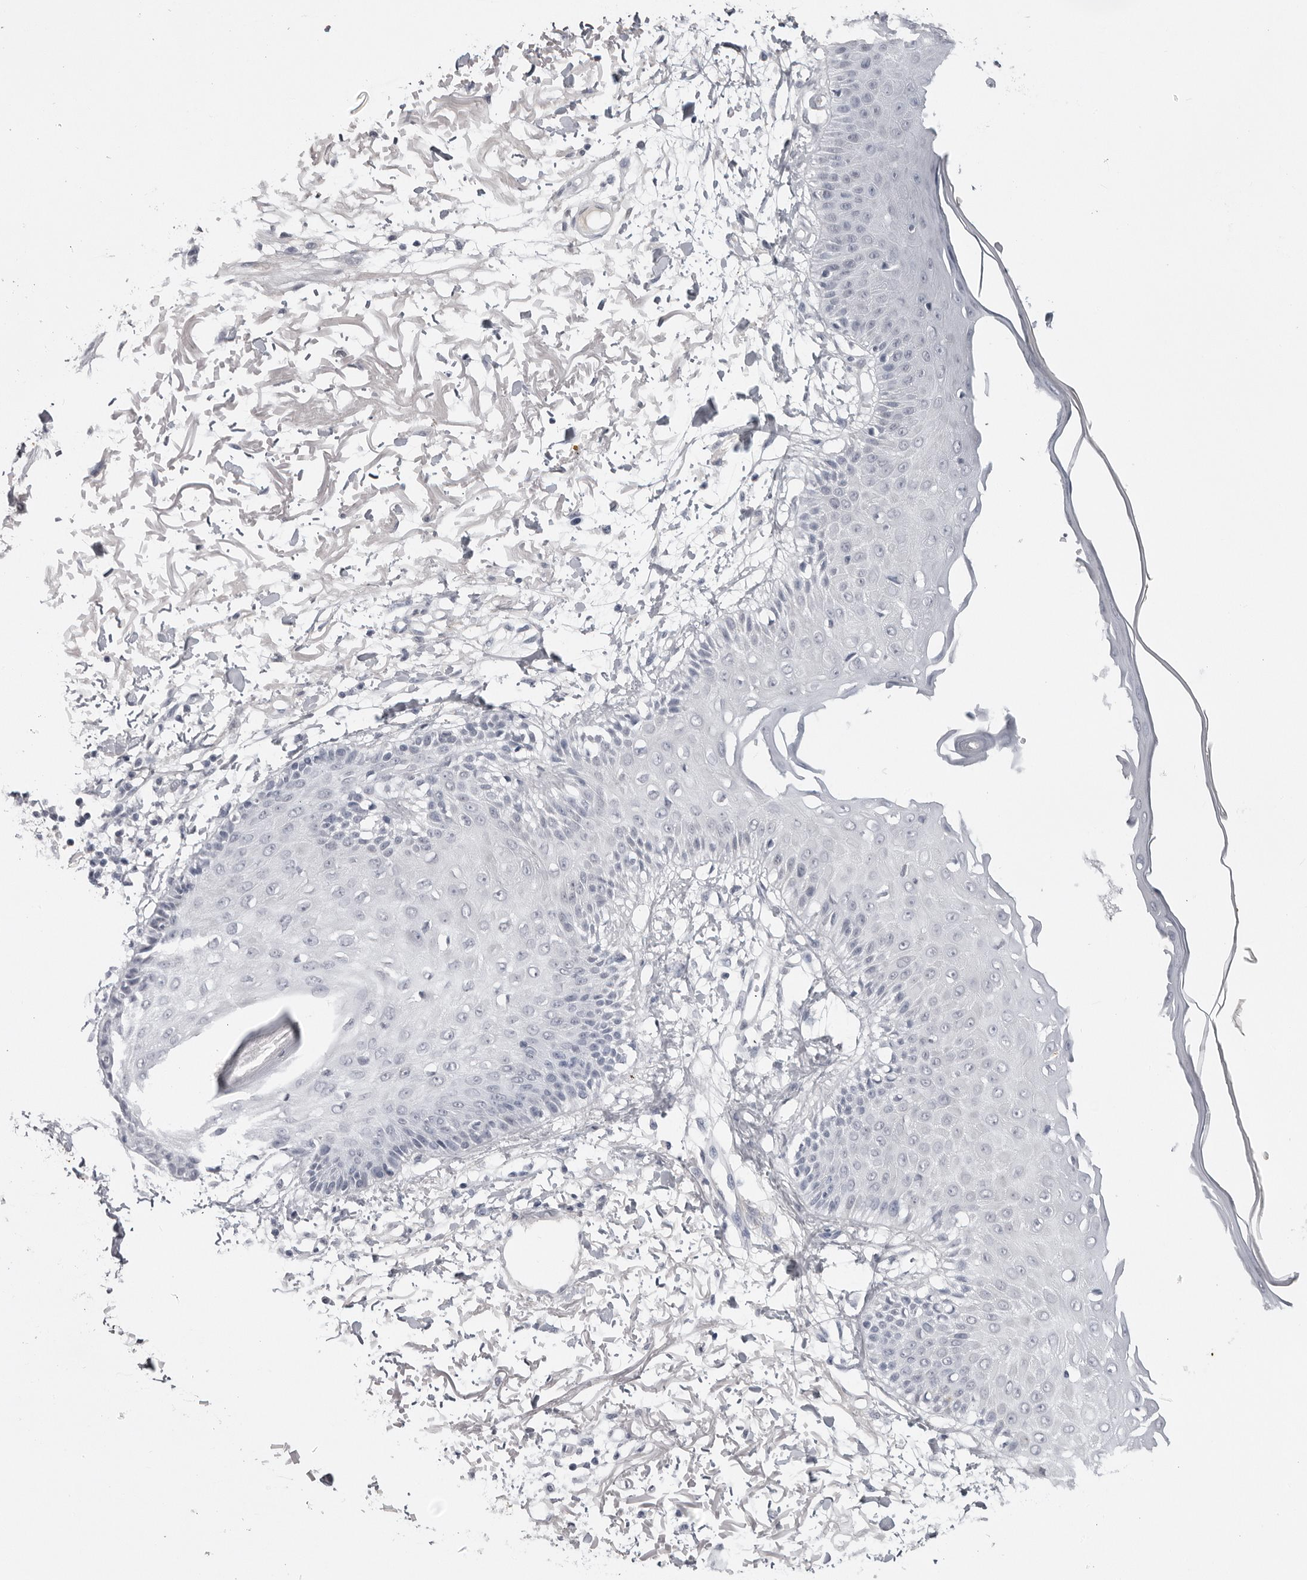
{"staining": {"intensity": "negative", "quantity": "none", "location": "none"}, "tissue": "skin", "cell_type": "Fibroblasts", "image_type": "normal", "snomed": [{"axis": "morphology", "description": "Normal tissue, NOS"}, {"axis": "morphology", "description": "Squamous cell carcinoma, NOS"}, {"axis": "topography", "description": "Skin"}, {"axis": "topography", "description": "Peripheral nerve tissue"}], "caption": "Human skin stained for a protein using immunohistochemistry demonstrates no staining in fibroblasts.", "gene": "SERPINF2", "patient": {"sex": "male", "age": 83}}